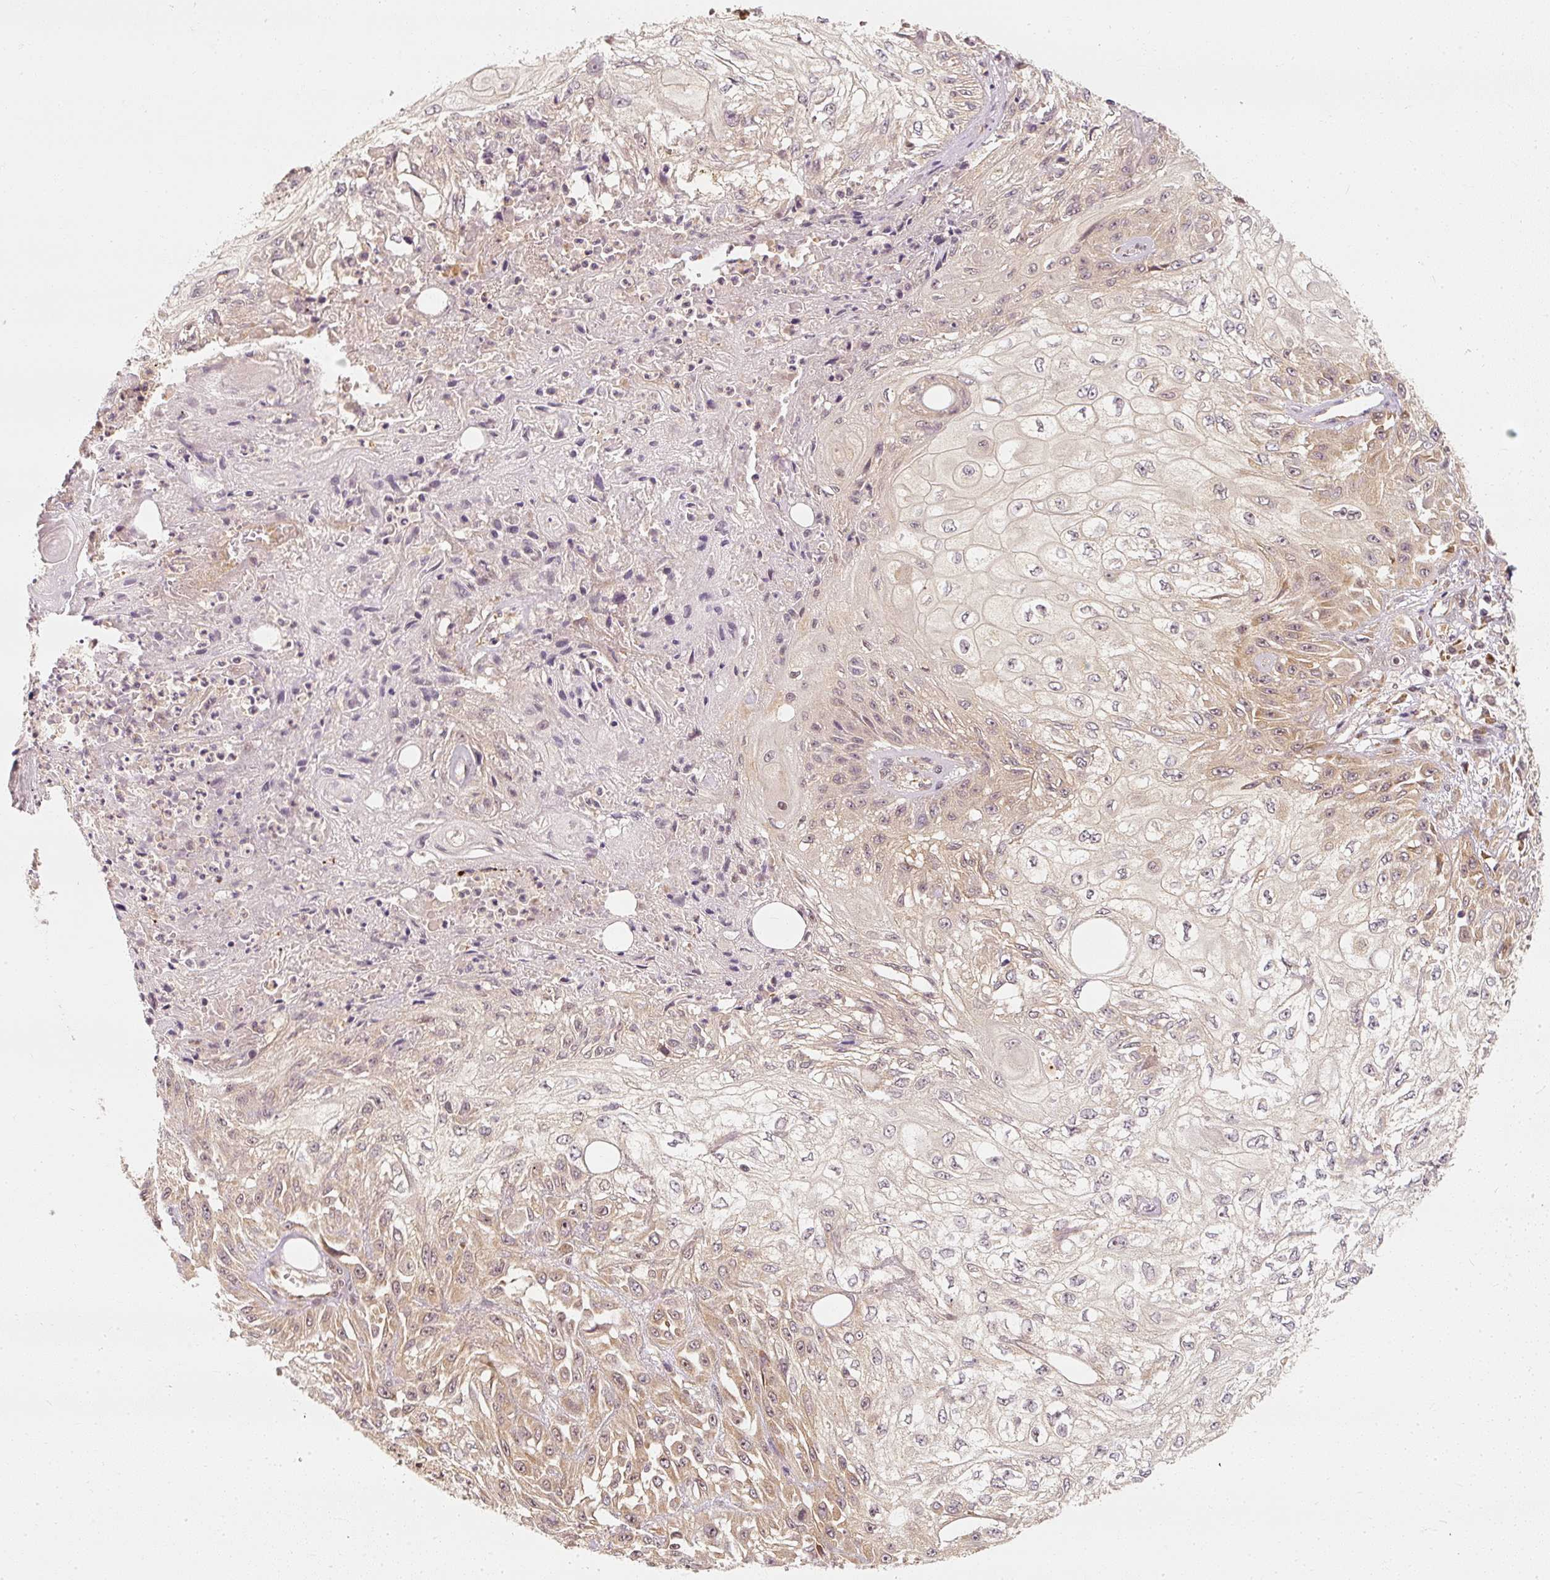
{"staining": {"intensity": "weak", "quantity": "25%-75%", "location": "cytoplasmic/membranous"}, "tissue": "skin cancer", "cell_type": "Tumor cells", "image_type": "cancer", "snomed": [{"axis": "morphology", "description": "Squamous cell carcinoma, NOS"}, {"axis": "morphology", "description": "Squamous cell carcinoma, metastatic, NOS"}, {"axis": "topography", "description": "Skin"}, {"axis": "topography", "description": "Lymph node"}], "caption": "The histopathology image demonstrates immunohistochemical staining of metastatic squamous cell carcinoma (skin). There is weak cytoplasmic/membranous expression is appreciated in approximately 25%-75% of tumor cells.", "gene": "EEF1A2", "patient": {"sex": "male", "age": 75}}